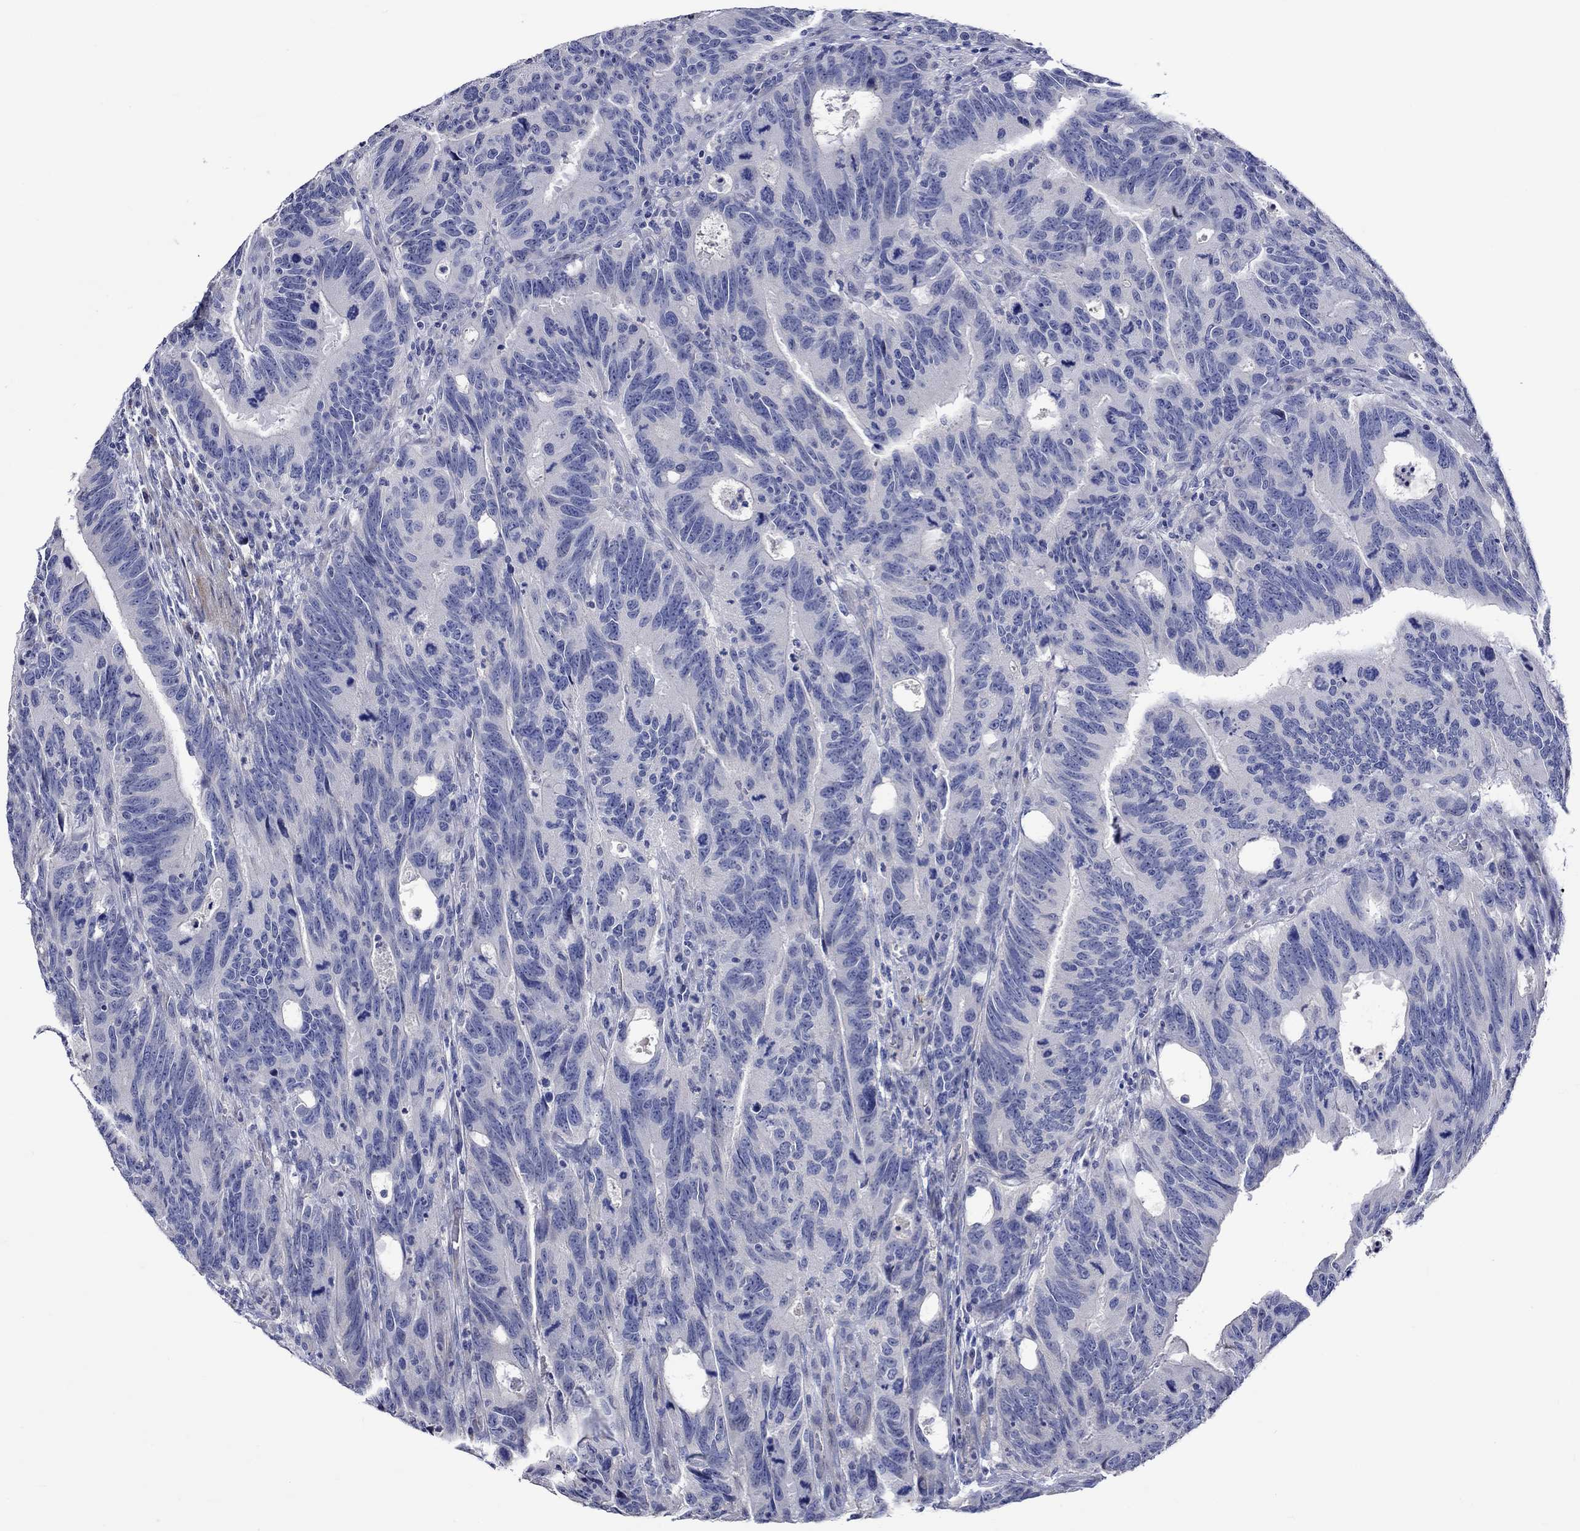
{"staining": {"intensity": "negative", "quantity": "none", "location": "none"}, "tissue": "colorectal cancer", "cell_type": "Tumor cells", "image_type": "cancer", "snomed": [{"axis": "morphology", "description": "Adenocarcinoma, NOS"}, {"axis": "topography", "description": "Colon"}], "caption": "IHC of colorectal adenocarcinoma shows no positivity in tumor cells.", "gene": "CRYAB", "patient": {"sex": "female", "age": 77}}